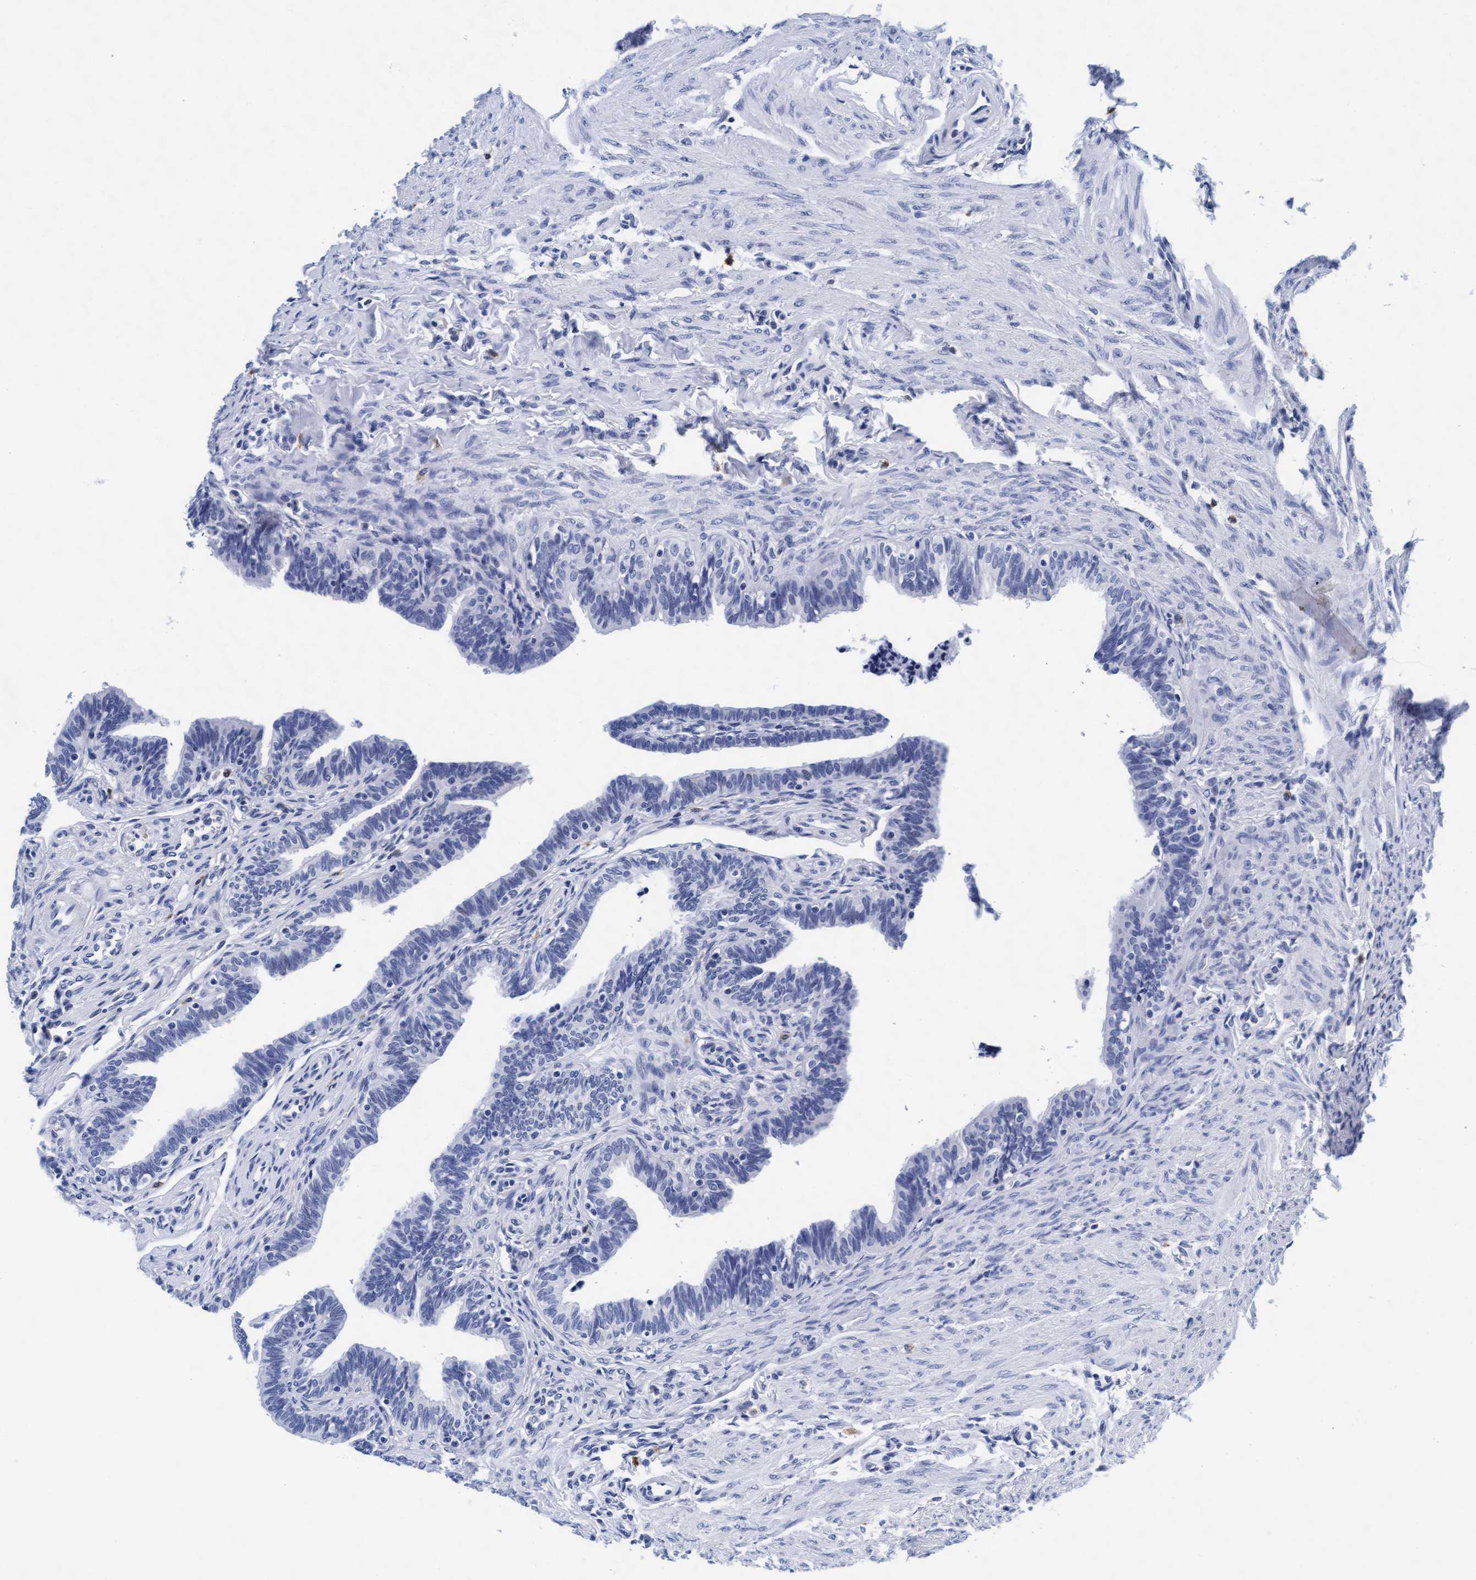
{"staining": {"intensity": "negative", "quantity": "none", "location": "none"}, "tissue": "fallopian tube", "cell_type": "Glandular cells", "image_type": "normal", "snomed": [{"axis": "morphology", "description": "Normal tissue, NOS"}, {"axis": "topography", "description": "Fallopian tube"}, {"axis": "topography", "description": "Ovary"}], "caption": "A high-resolution micrograph shows immunohistochemistry (IHC) staining of unremarkable fallopian tube, which shows no significant expression in glandular cells. Brightfield microscopy of immunohistochemistry (IHC) stained with DAB (3,3'-diaminobenzidine) (brown) and hematoxylin (blue), captured at high magnification.", "gene": "ARSG", "patient": {"sex": "female", "age": 23}}